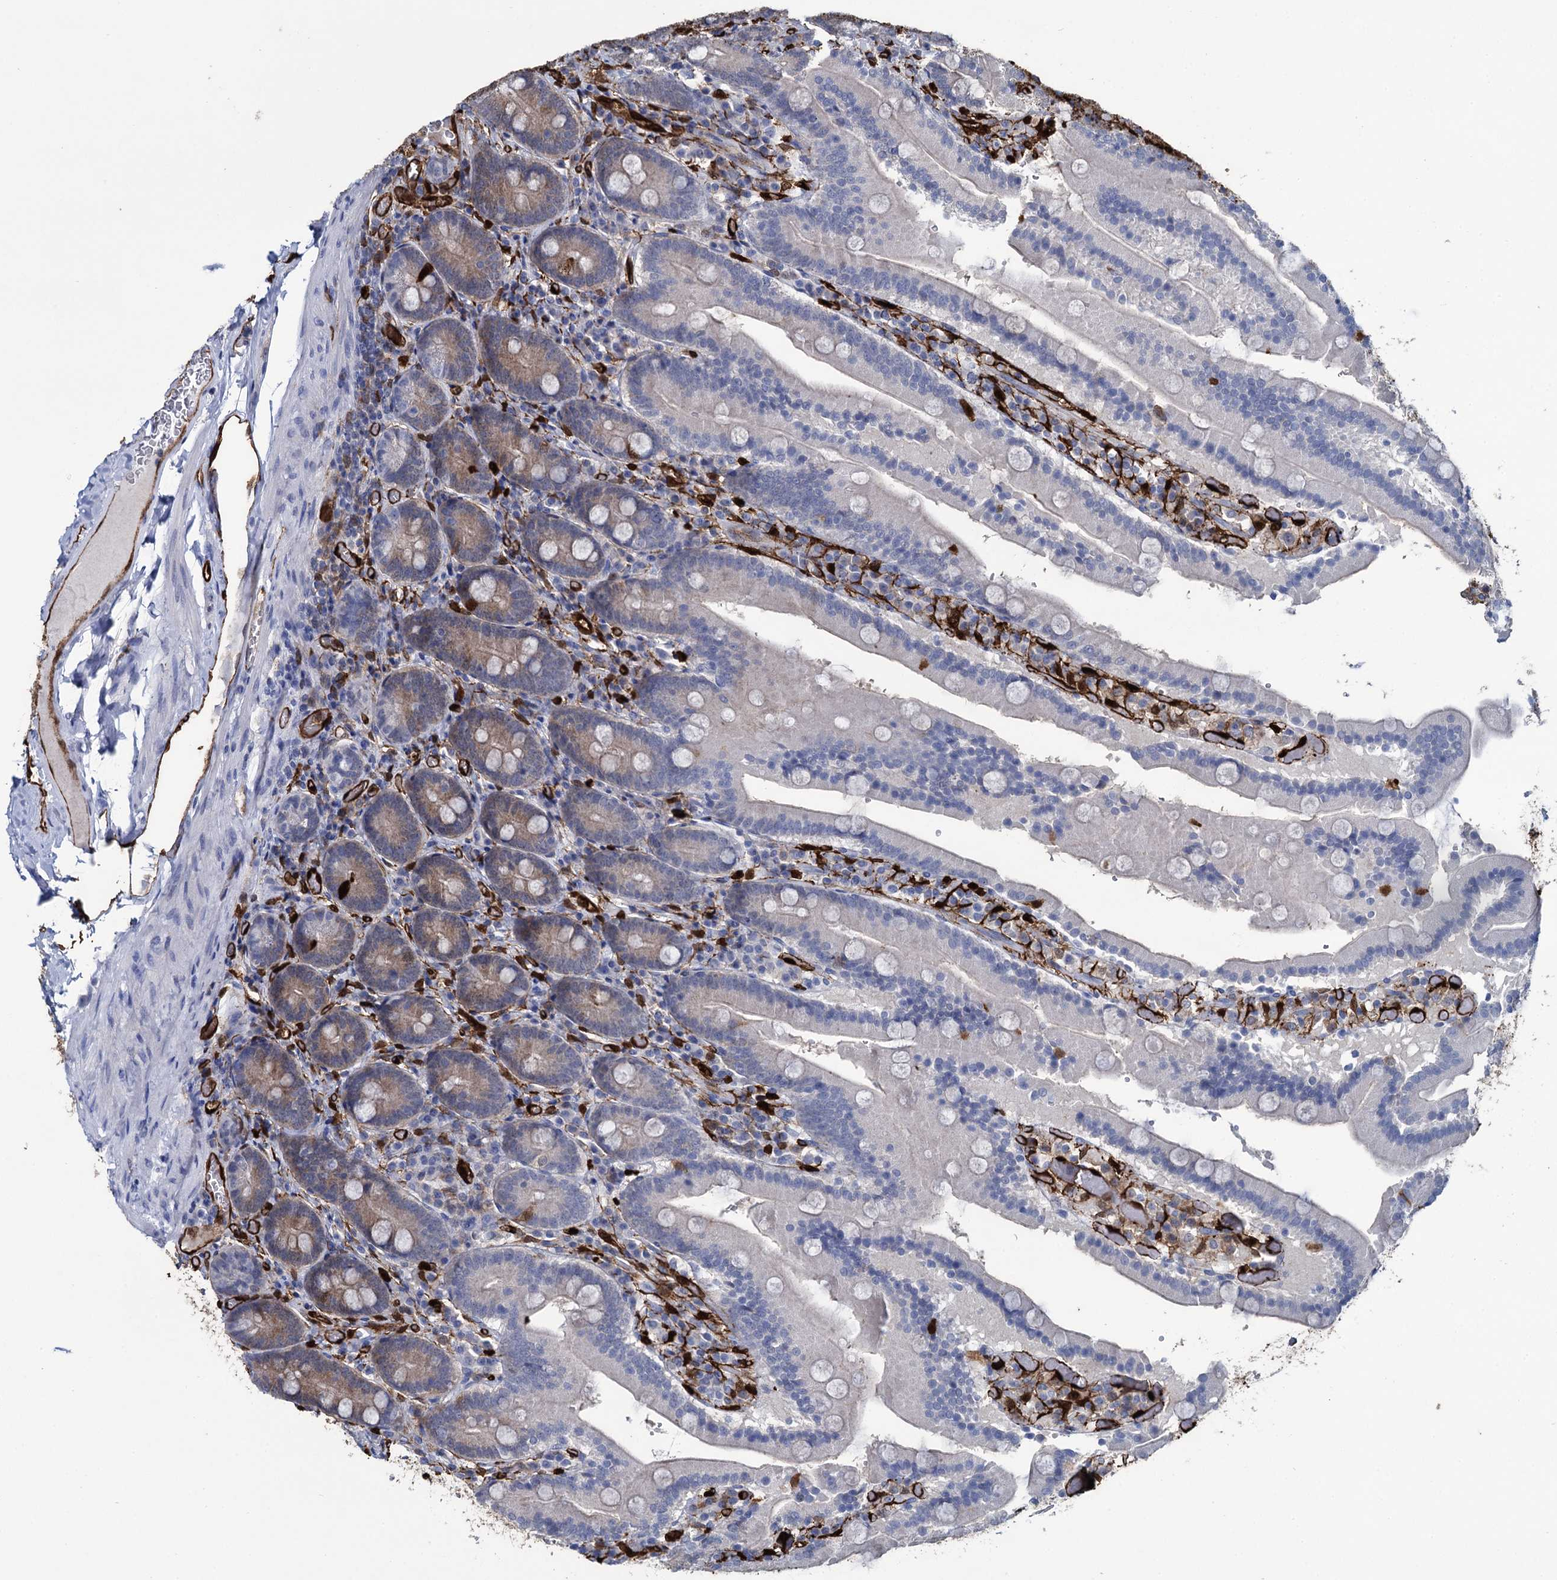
{"staining": {"intensity": "moderate", "quantity": "<25%", "location": "cytoplasmic/membranous"}, "tissue": "duodenum", "cell_type": "Glandular cells", "image_type": "normal", "snomed": [{"axis": "morphology", "description": "Normal tissue, NOS"}, {"axis": "topography", "description": "Duodenum"}], "caption": "Protein expression analysis of normal duodenum shows moderate cytoplasmic/membranous staining in about <25% of glandular cells. The staining was performed using DAB to visualize the protein expression in brown, while the nuclei were stained in blue with hematoxylin (Magnification: 20x).", "gene": "FABP5", "patient": {"sex": "female", "age": 62}}